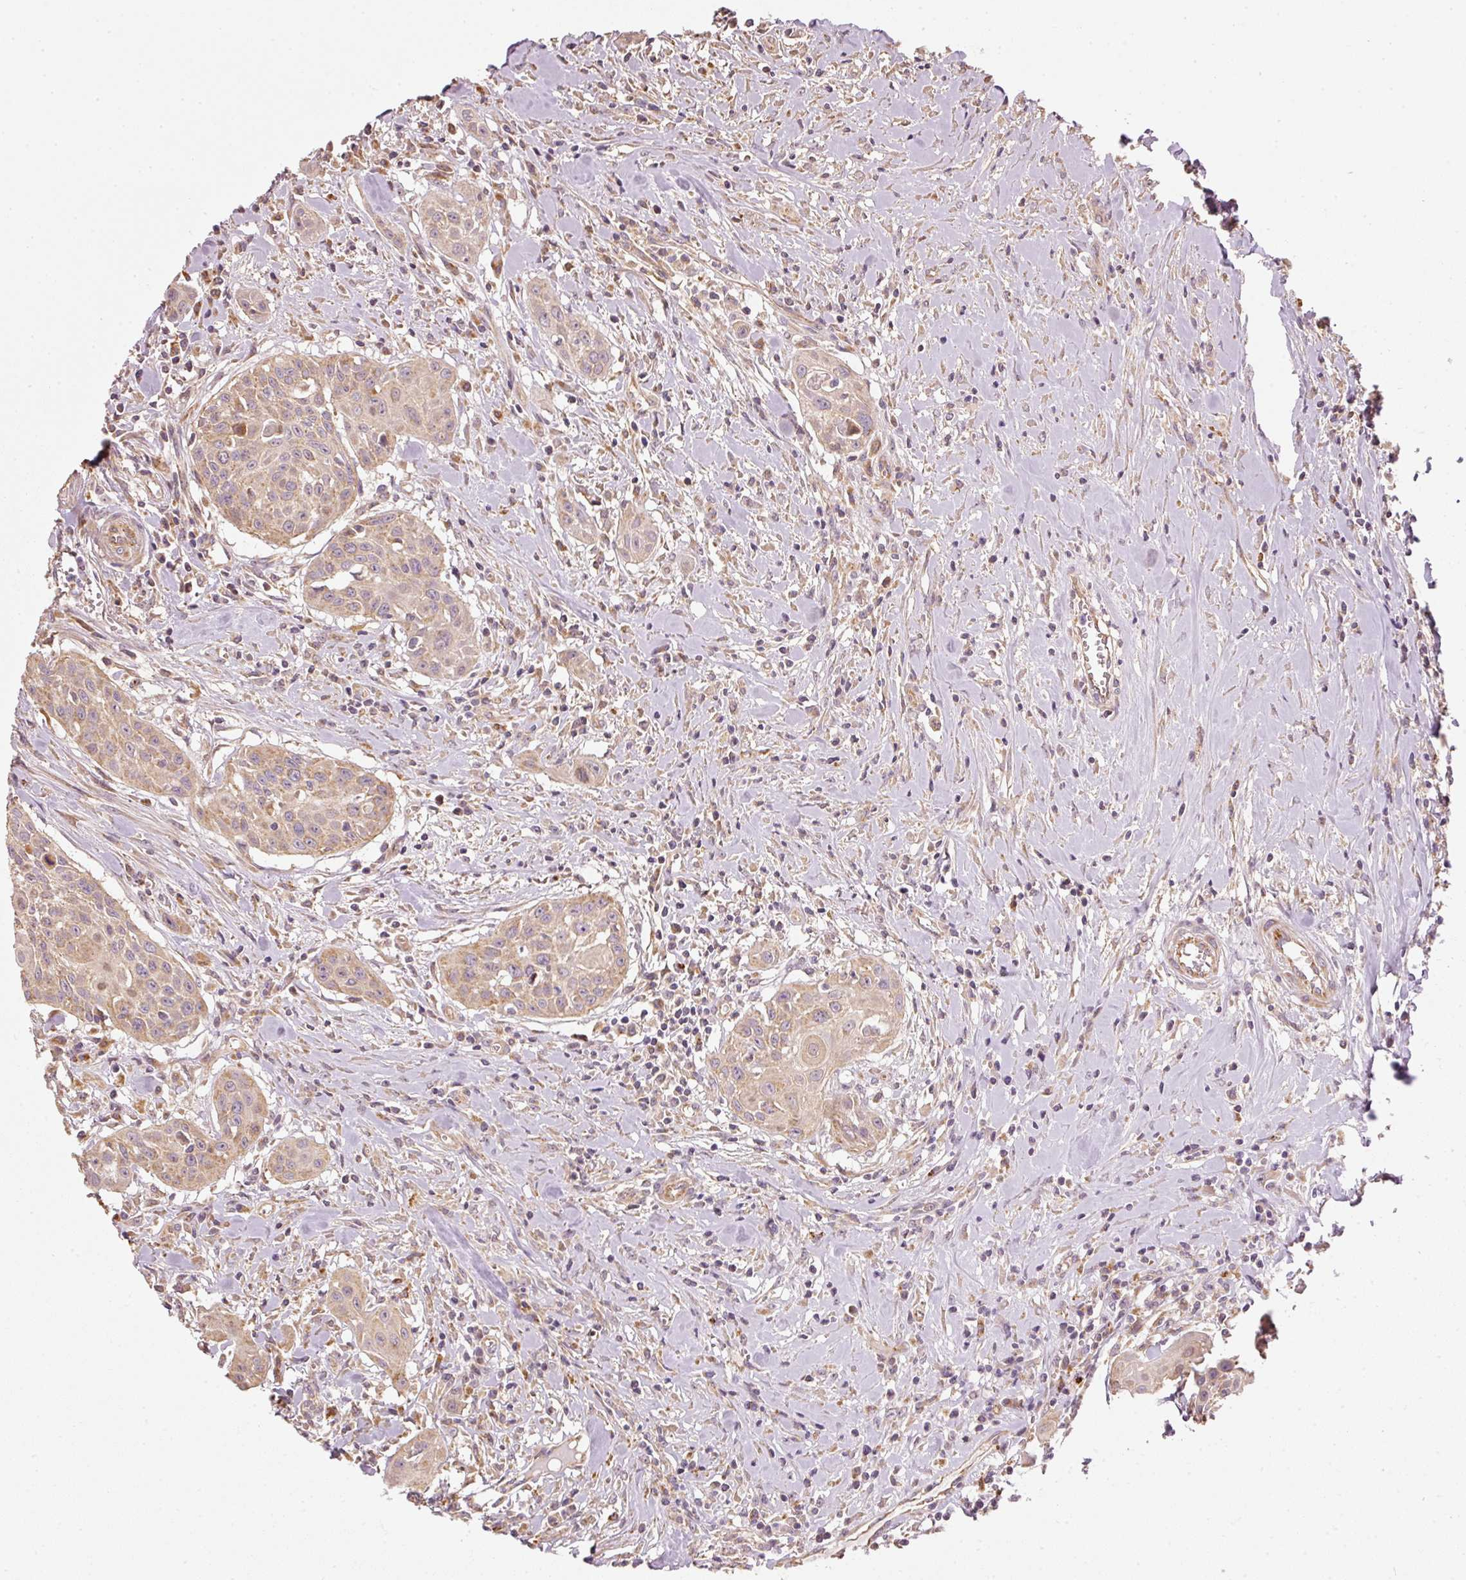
{"staining": {"intensity": "moderate", "quantity": ">75%", "location": "cytoplasmic/membranous"}, "tissue": "head and neck cancer", "cell_type": "Tumor cells", "image_type": "cancer", "snomed": [{"axis": "morphology", "description": "Squamous cell carcinoma, NOS"}, {"axis": "topography", "description": "Lymph node"}, {"axis": "topography", "description": "Salivary gland"}, {"axis": "topography", "description": "Head-Neck"}], "caption": "Protein expression analysis of human head and neck cancer reveals moderate cytoplasmic/membranous expression in about >75% of tumor cells.", "gene": "MTHFD1L", "patient": {"sex": "female", "age": 74}}